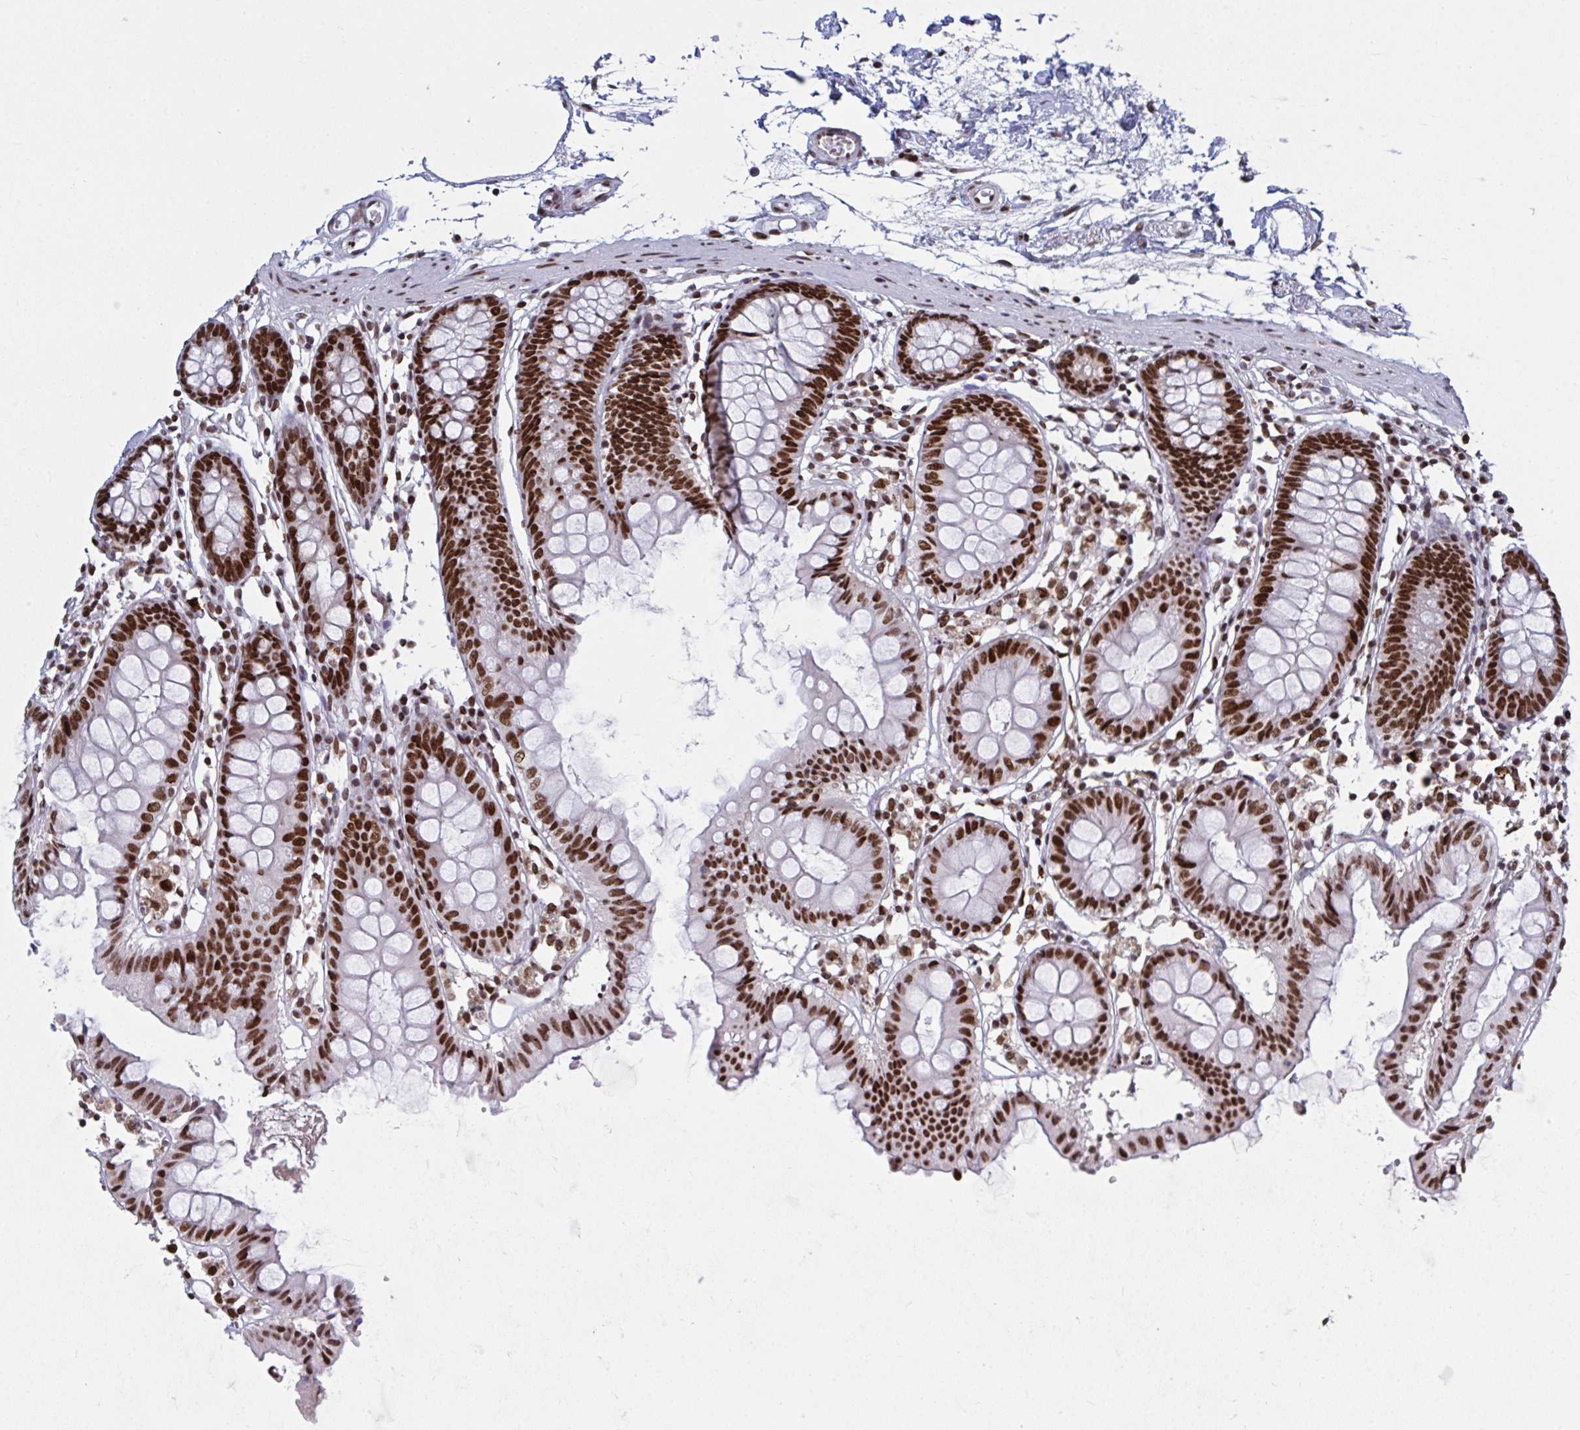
{"staining": {"intensity": "strong", "quantity": ">75%", "location": "nuclear"}, "tissue": "colon", "cell_type": "Endothelial cells", "image_type": "normal", "snomed": [{"axis": "morphology", "description": "Normal tissue, NOS"}, {"axis": "topography", "description": "Colon"}], "caption": "A high-resolution micrograph shows immunohistochemistry staining of normal colon, which displays strong nuclear expression in approximately >75% of endothelial cells.", "gene": "ZNF607", "patient": {"sex": "female", "age": 84}}